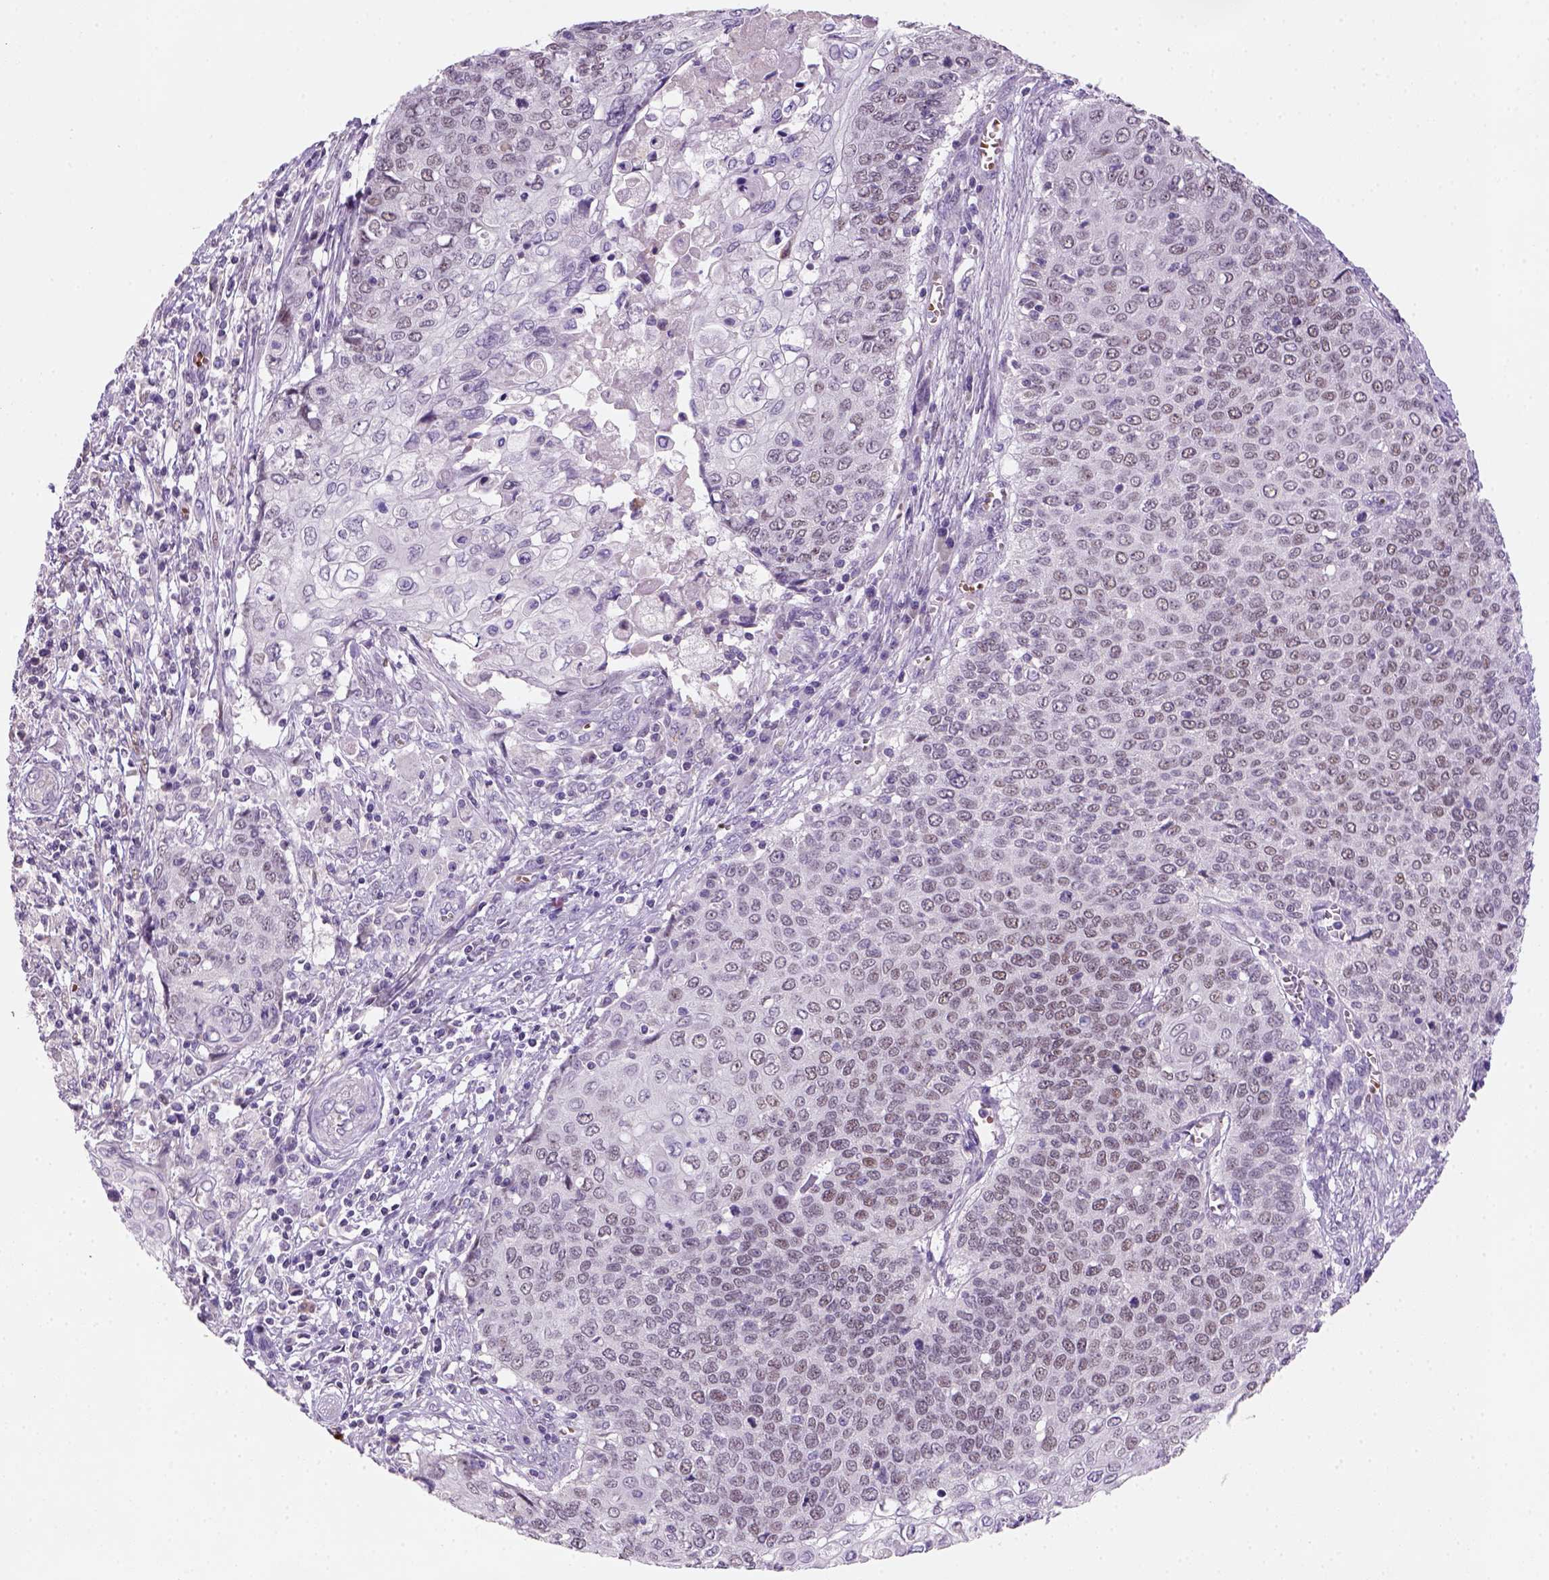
{"staining": {"intensity": "moderate", "quantity": "<25%", "location": "nuclear"}, "tissue": "cervical cancer", "cell_type": "Tumor cells", "image_type": "cancer", "snomed": [{"axis": "morphology", "description": "Squamous cell carcinoma, NOS"}, {"axis": "topography", "description": "Cervix"}], "caption": "Tumor cells reveal moderate nuclear expression in about <25% of cells in cervical cancer.", "gene": "ZMAT4", "patient": {"sex": "female", "age": 39}}